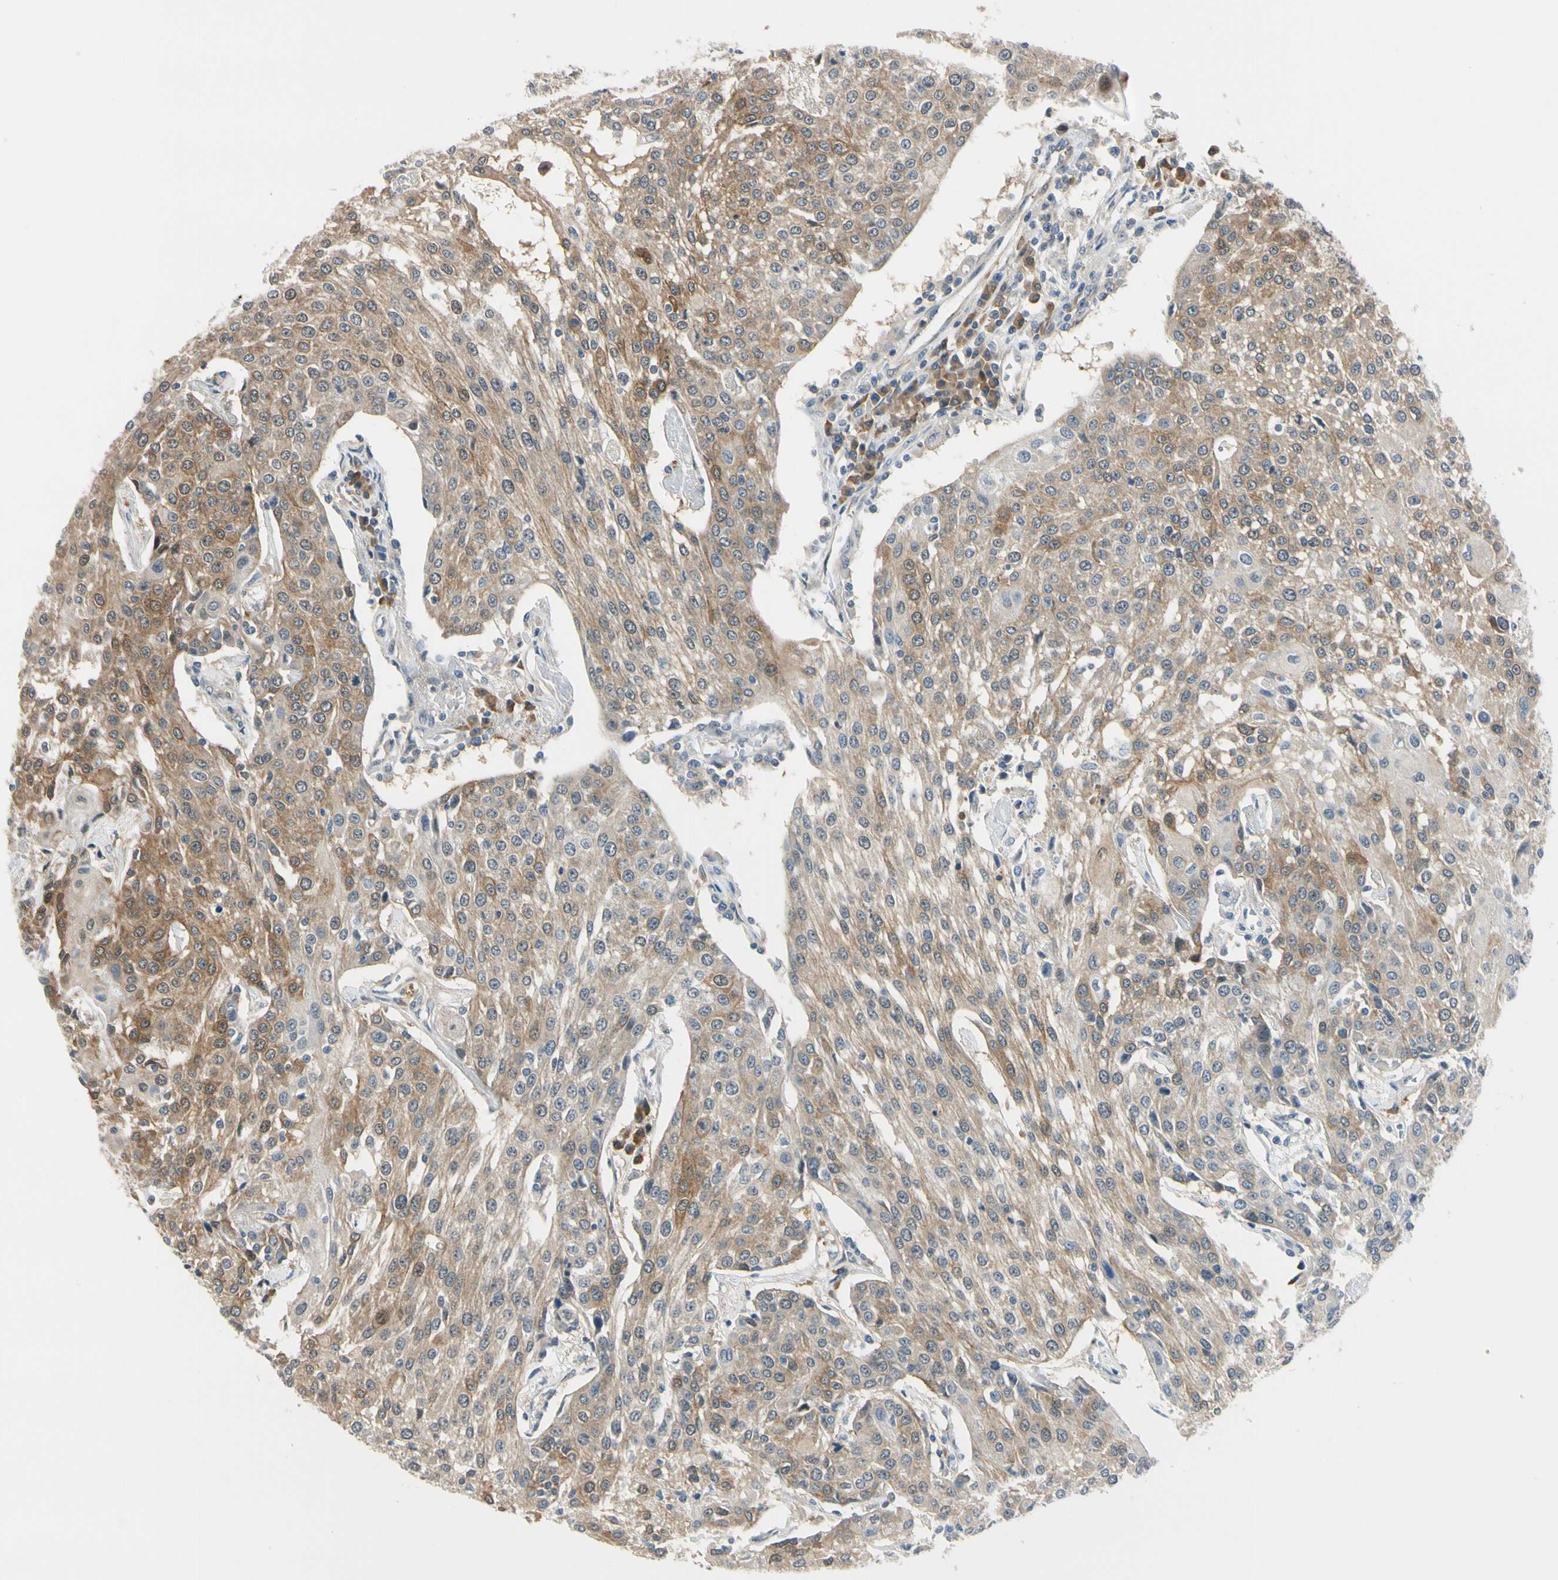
{"staining": {"intensity": "moderate", "quantity": "25%-75%", "location": "cytoplasmic/membranous,nuclear"}, "tissue": "urothelial cancer", "cell_type": "Tumor cells", "image_type": "cancer", "snomed": [{"axis": "morphology", "description": "Urothelial carcinoma, High grade"}, {"axis": "topography", "description": "Urinary bladder"}], "caption": "High-grade urothelial carcinoma tissue reveals moderate cytoplasmic/membranous and nuclear staining in approximately 25%-75% of tumor cells, visualized by immunohistochemistry. (Stains: DAB in brown, nuclei in blue, Microscopy: brightfield microscopy at high magnification).", "gene": "RASGRF1", "patient": {"sex": "female", "age": 85}}